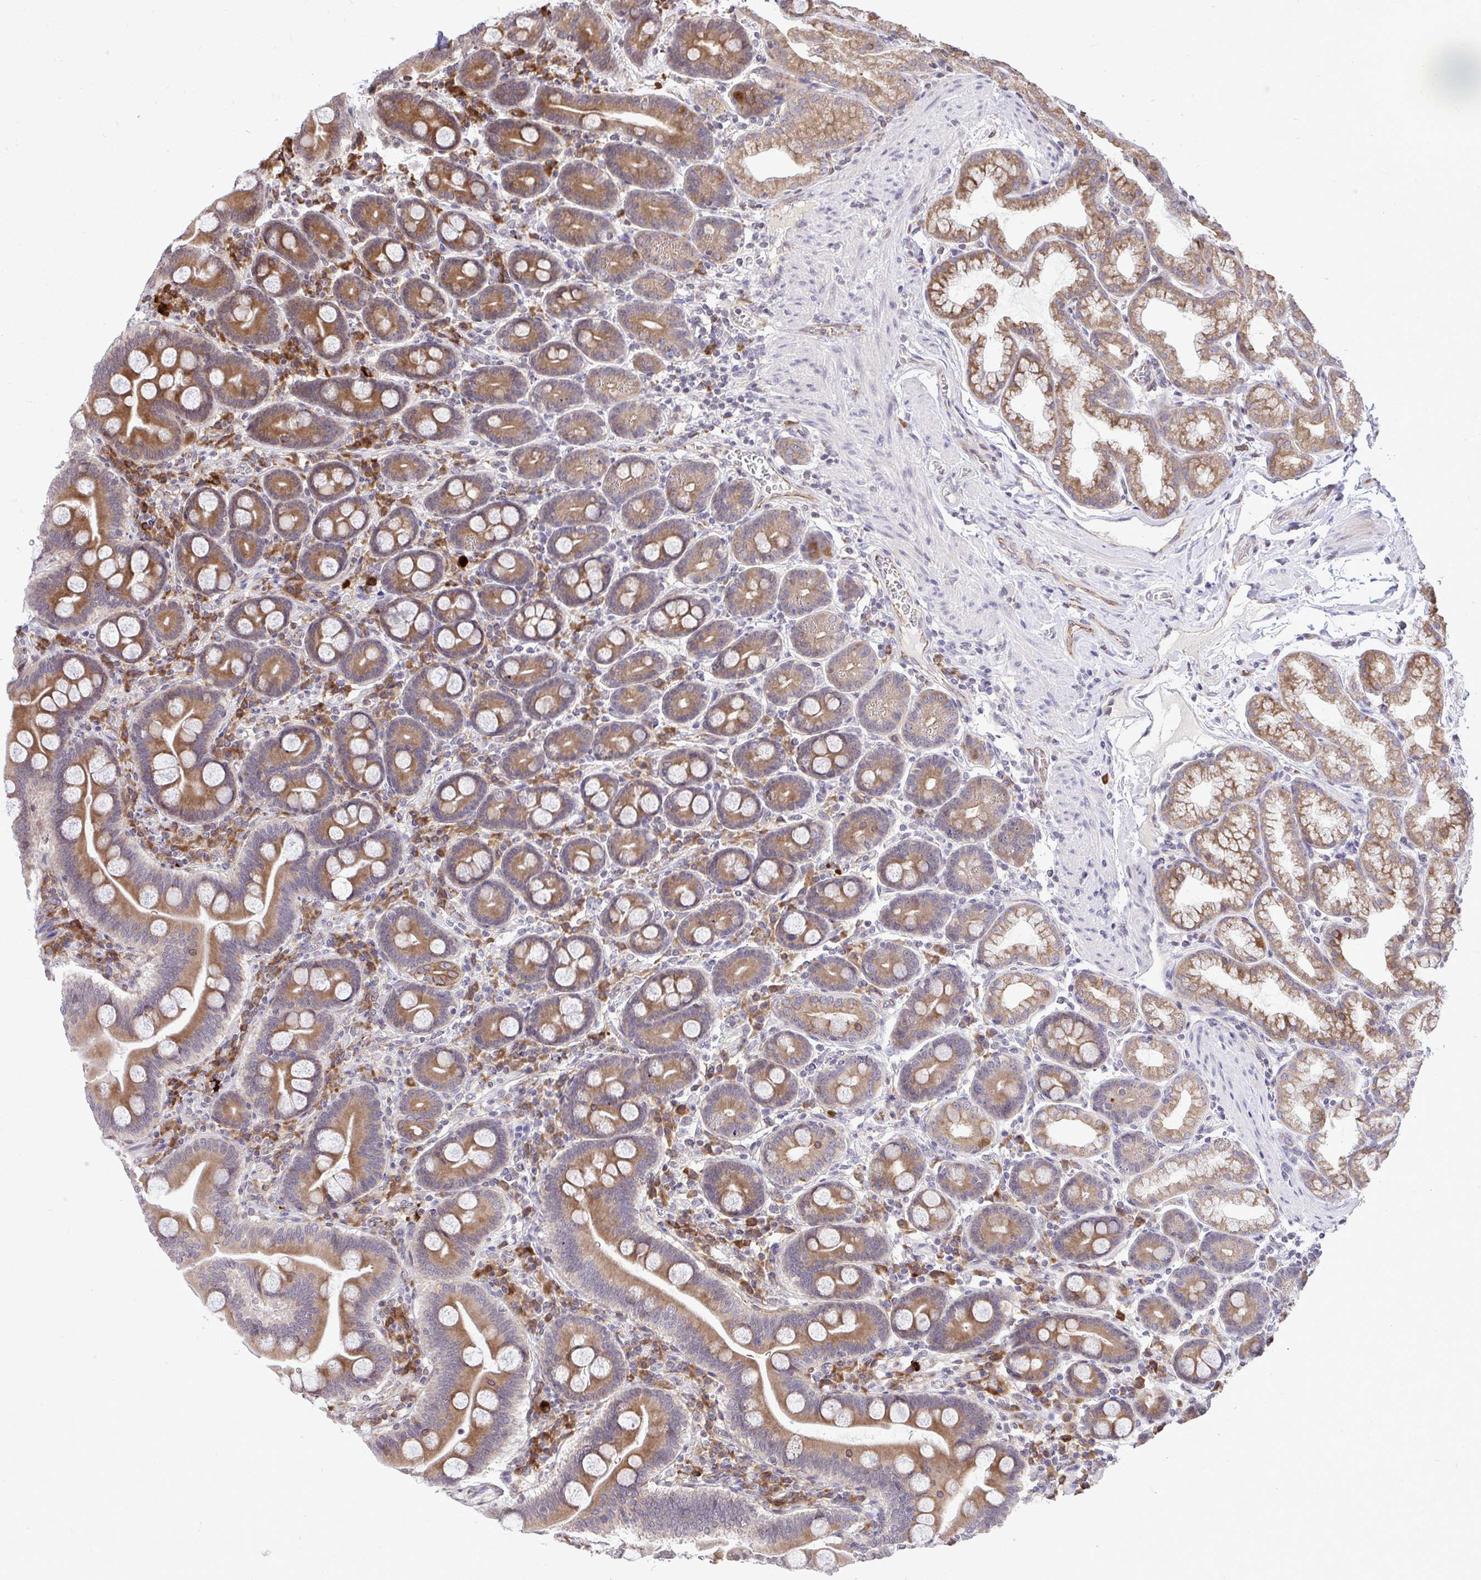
{"staining": {"intensity": "moderate", "quantity": ">75%", "location": "cytoplasmic/membranous"}, "tissue": "duodenum", "cell_type": "Glandular cells", "image_type": "normal", "snomed": [{"axis": "morphology", "description": "Normal tissue, NOS"}, {"axis": "topography", "description": "Duodenum"}], "caption": "A micrograph of human duodenum stained for a protein exhibits moderate cytoplasmic/membranous brown staining in glandular cells.", "gene": "METTL9", "patient": {"sex": "male", "age": 59}}